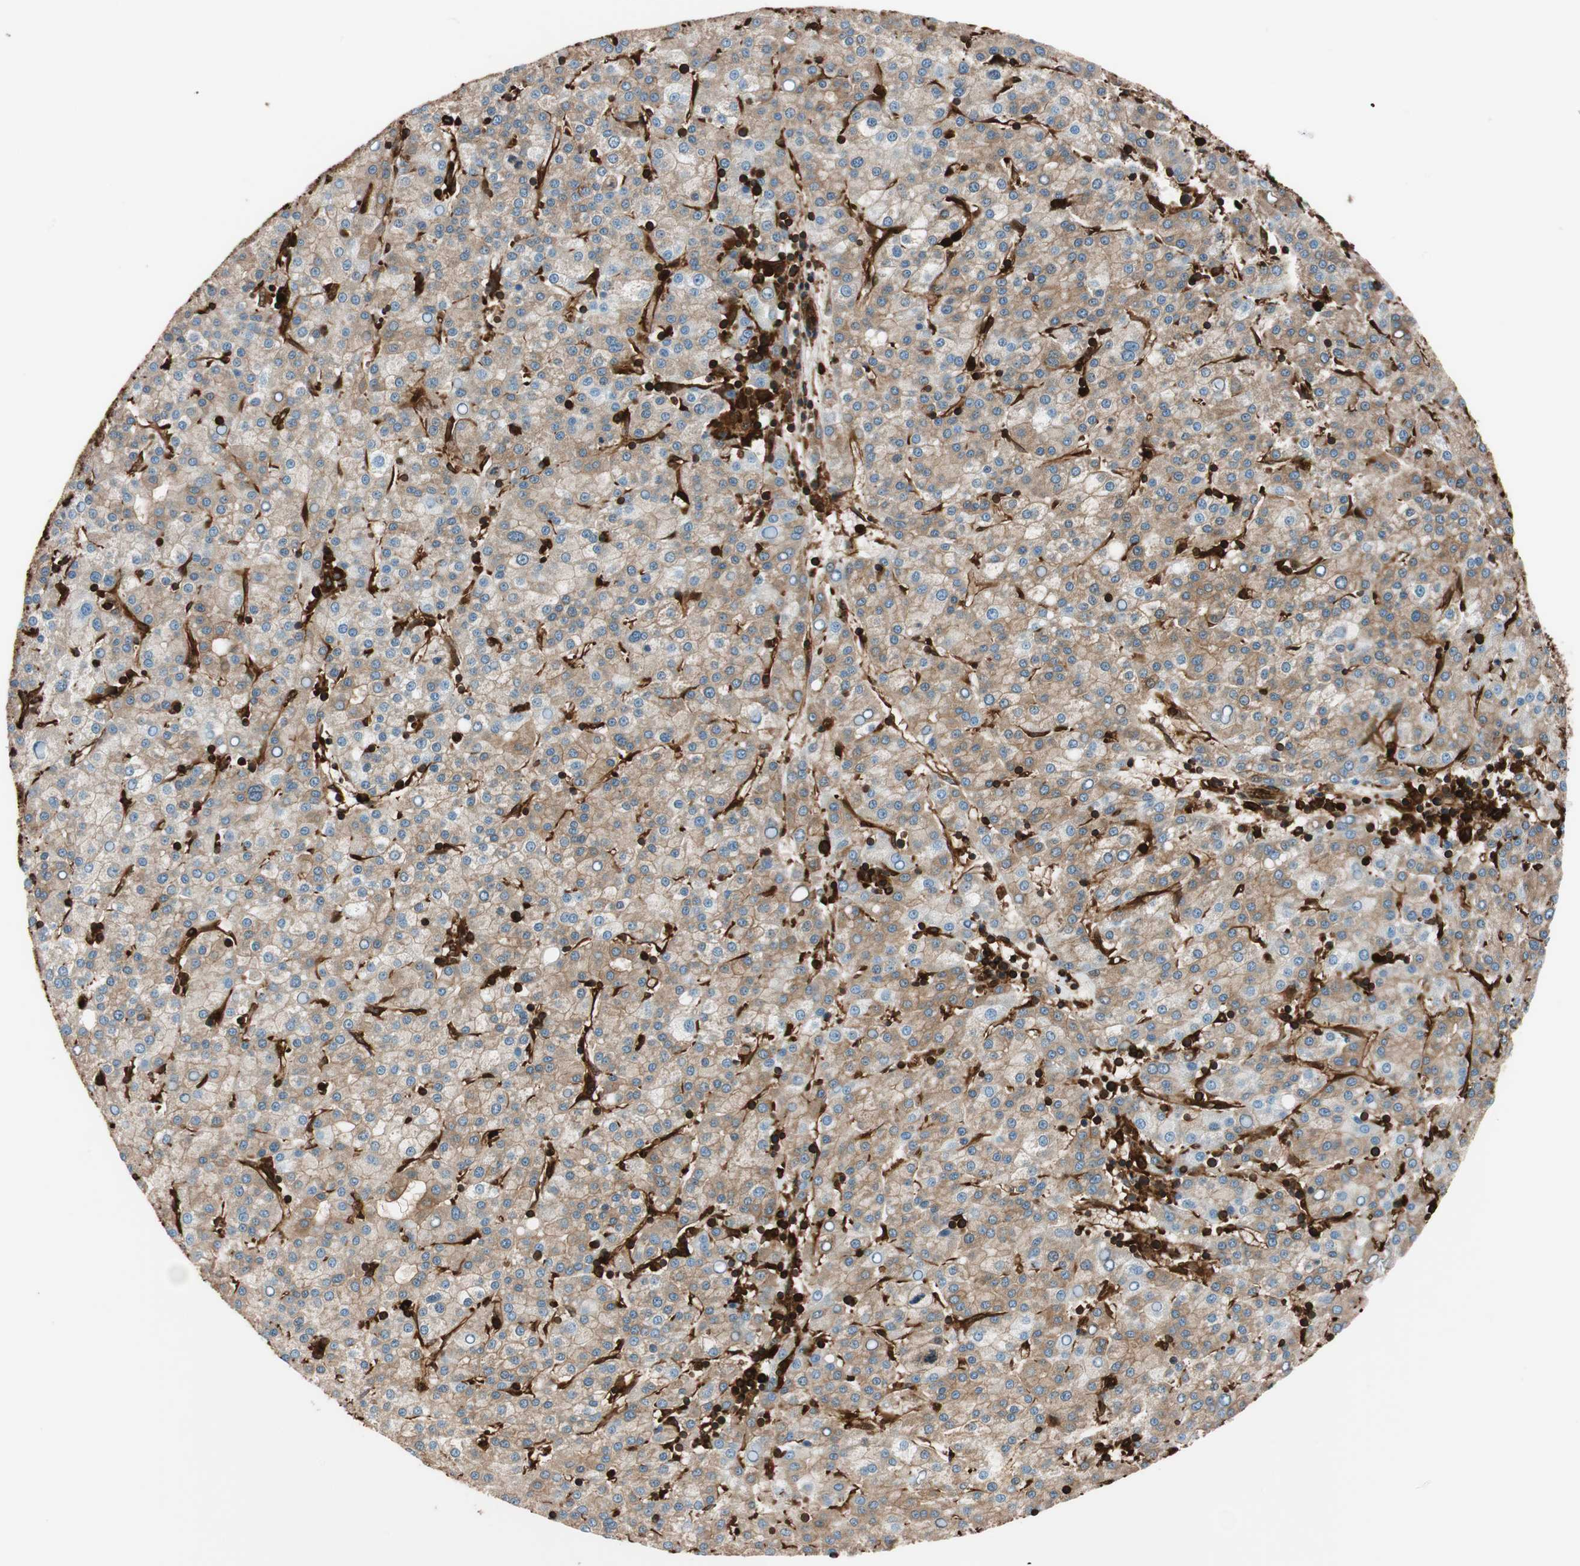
{"staining": {"intensity": "moderate", "quantity": ">75%", "location": "cytoplasmic/membranous"}, "tissue": "liver cancer", "cell_type": "Tumor cells", "image_type": "cancer", "snomed": [{"axis": "morphology", "description": "Carcinoma, Hepatocellular, NOS"}, {"axis": "topography", "description": "Liver"}], "caption": "This micrograph exhibits immunohistochemistry (IHC) staining of human liver cancer (hepatocellular carcinoma), with medium moderate cytoplasmic/membranous staining in approximately >75% of tumor cells.", "gene": "VASP", "patient": {"sex": "female", "age": 58}}